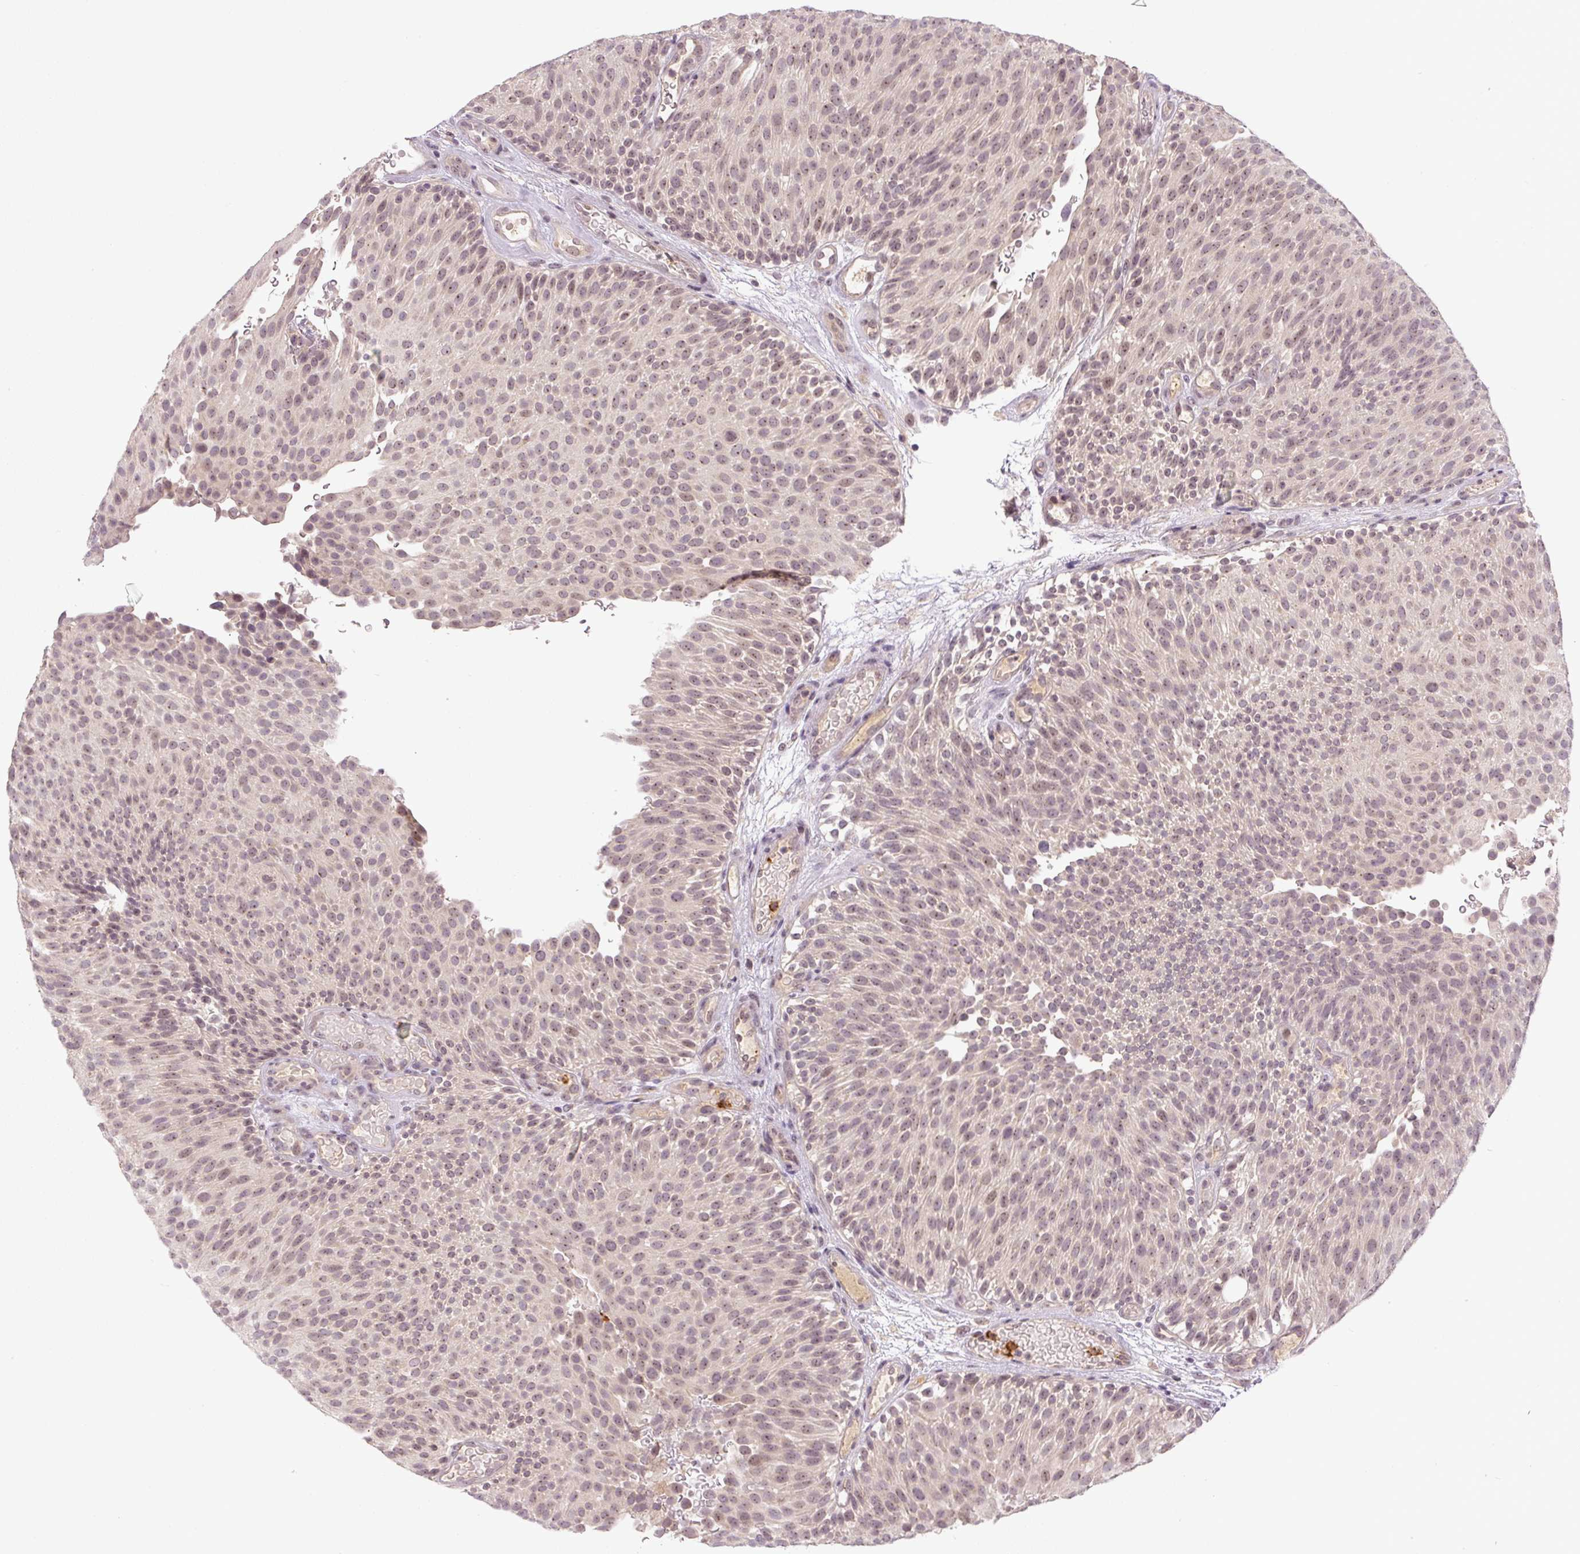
{"staining": {"intensity": "weak", "quantity": "25%-75%", "location": "nuclear"}, "tissue": "urothelial cancer", "cell_type": "Tumor cells", "image_type": "cancer", "snomed": [{"axis": "morphology", "description": "Urothelial carcinoma, Low grade"}, {"axis": "topography", "description": "Urinary bladder"}], "caption": "IHC histopathology image of neoplastic tissue: low-grade urothelial carcinoma stained using immunohistochemistry (IHC) exhibits low levels of weak protein expression localized specifically in the nuclear of tumor cells, appearing as a nuclear brown color.", "gene": "SGF29", "patient": {"sex": "male", "age": 78}}